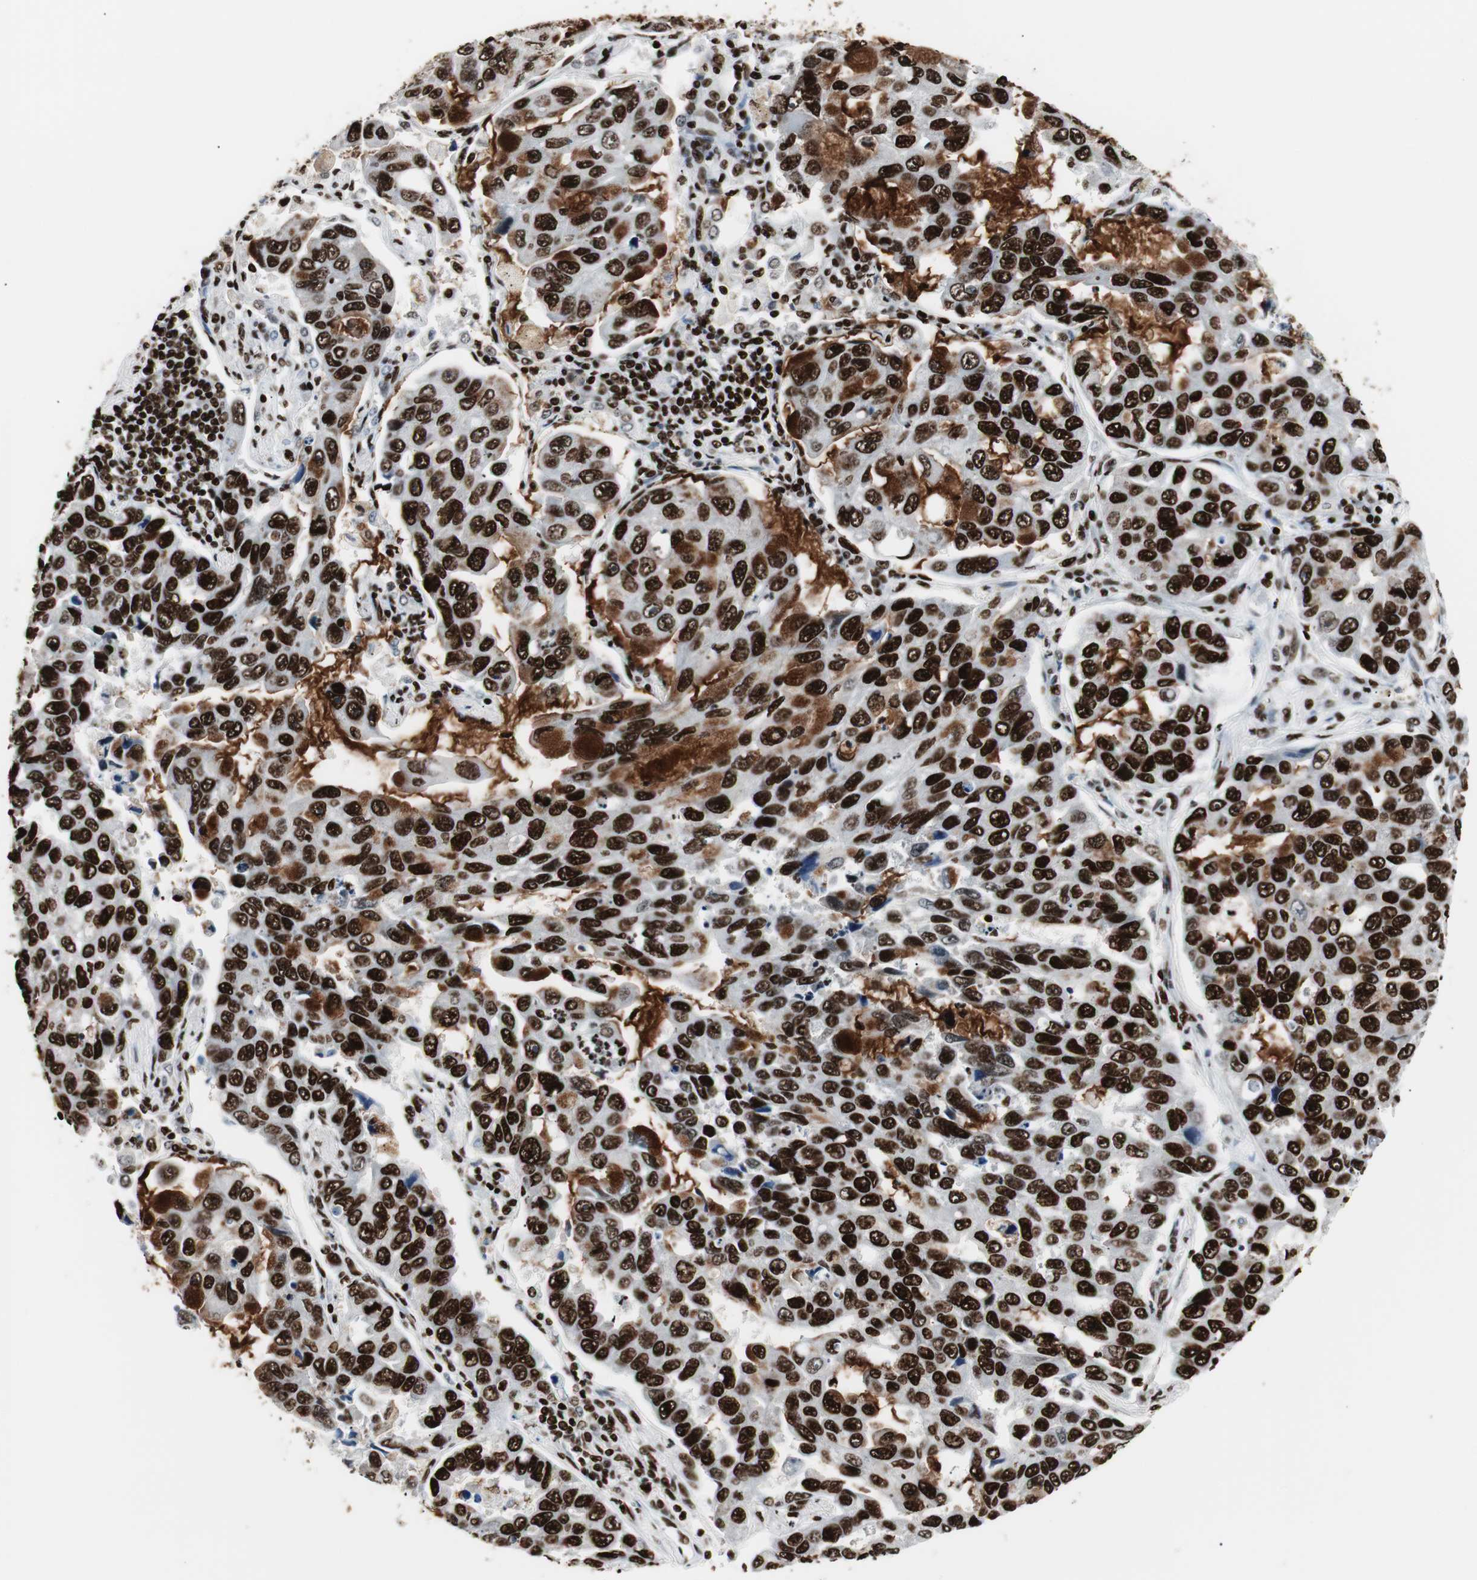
{"staining": {"intensity": "strong", "quantity": ">75%", "location": "cytoplasmic/membranous,nuclear"}, "tissue": "lung cancer", "cell_type": "Tumor cells", "image_type": "cancer", "snomed": [{"axis": "morphology", "description": "Adenocarcinoma, NOS"}, {"axis": "topography", "description": "Lung"}], "caption": "IHC micrograph of neoplastic tissue: human lung cancer (adenocarcinoma) stained using immunohistochemistry shows high levels of strong protein expression localized specifically in the cytoplasmic/membranous and nuclear of tumor cells, appearing as a cytoplasmic/membranous and nuclear brown color.", "gene": "MTA2", "patient": {"sex": "male", "age": 64}}